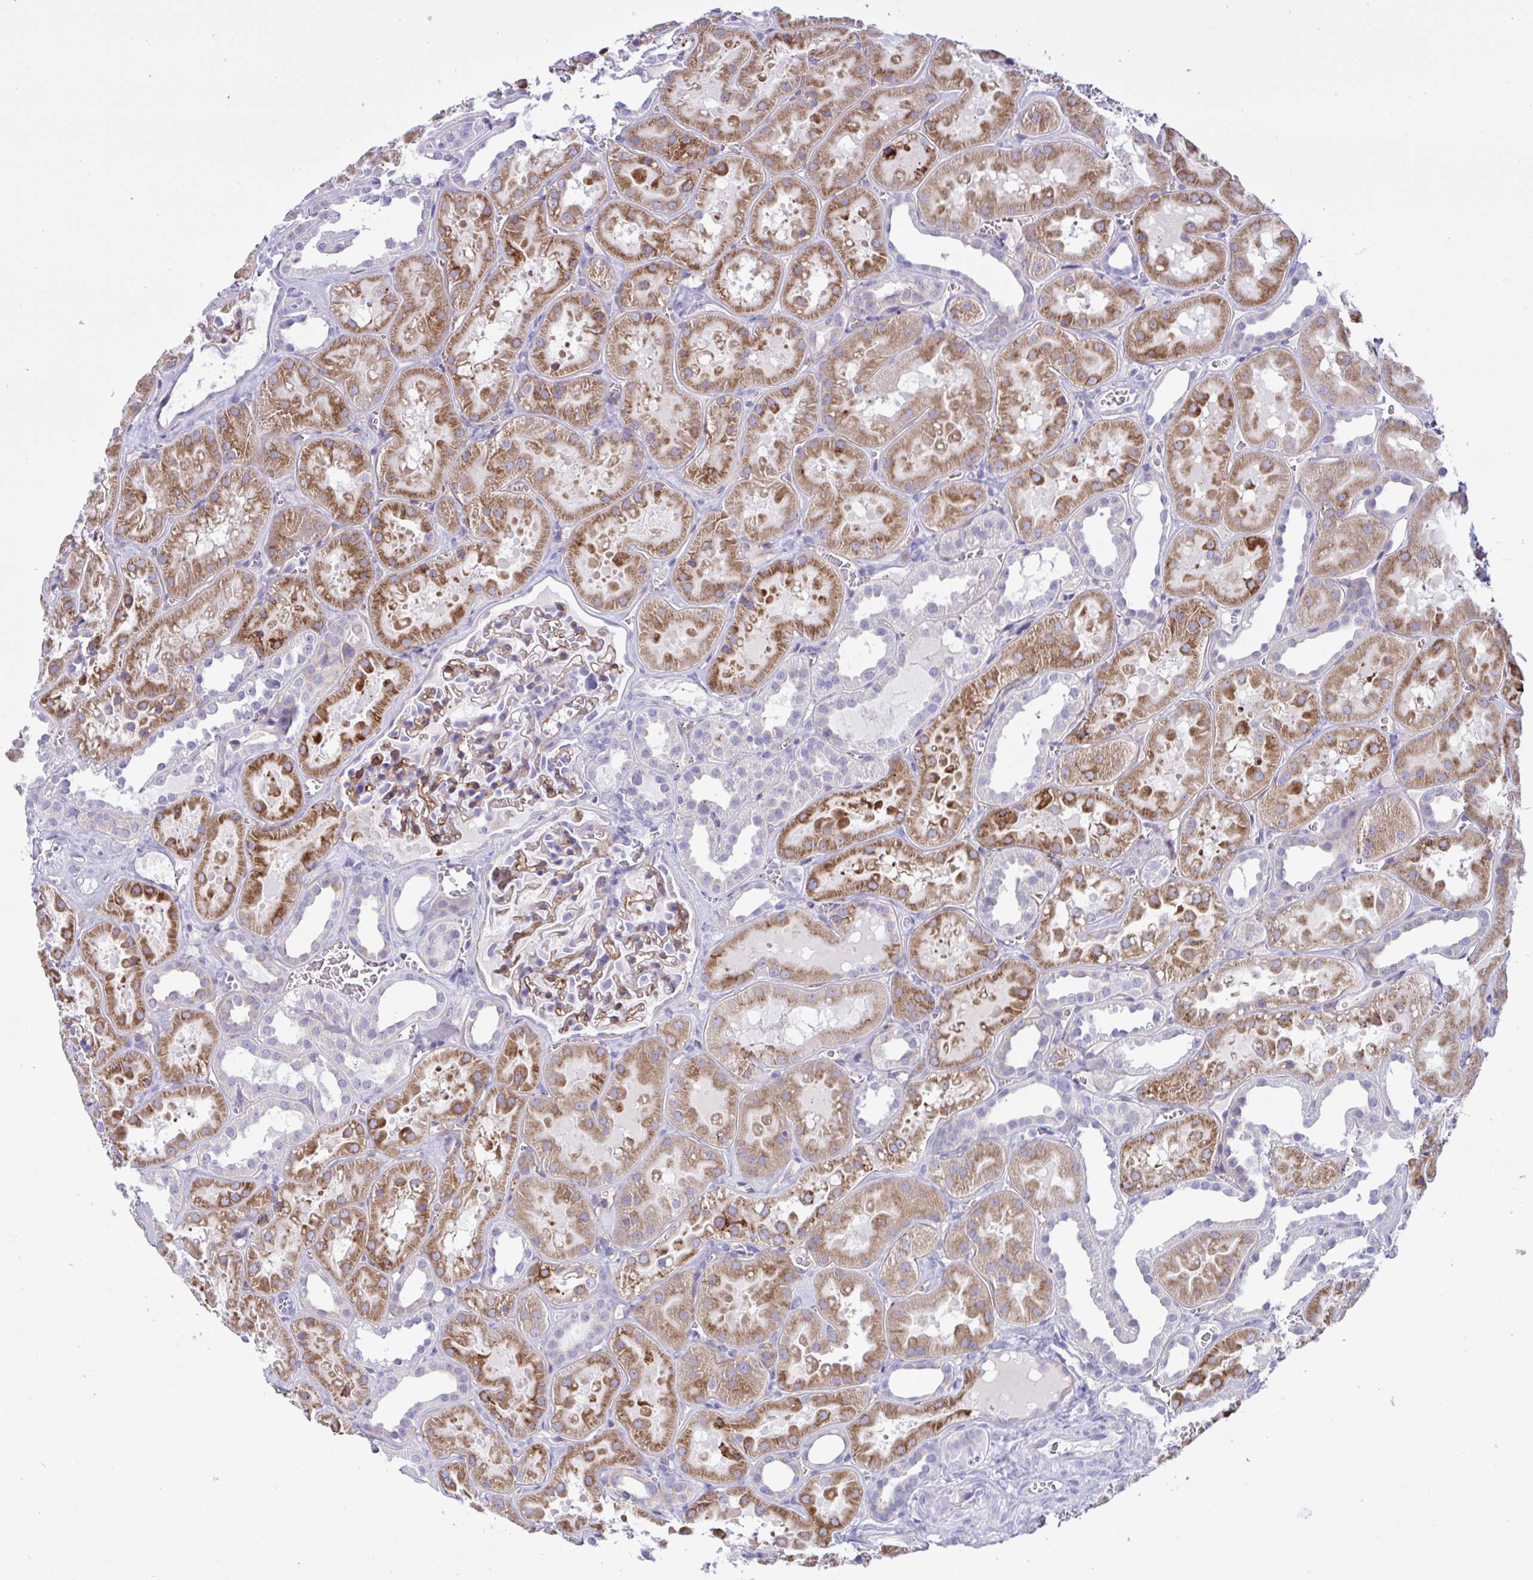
{"staining": {"intensity": "moderate", "quantity": "25%-75%", "location": "cytoplasmic/membranous"}, "tissue": "kidney", "cell_type": "Cells in glomeruli", "image_type": "normal", "snomed": [{"axis": "morphology", "description": "Normal tissue, NOS"}, {"axis": "topography", "description": "Kidney"}], "caption": "This is an image of immunohistochemistry (IHC) staining of normal kidney, which shows moderate staining in the cytoplasmic/membranous of cells in glomeruli.", "gene": "SREBF1", "patient": {"sex": "female", "age": 41}}